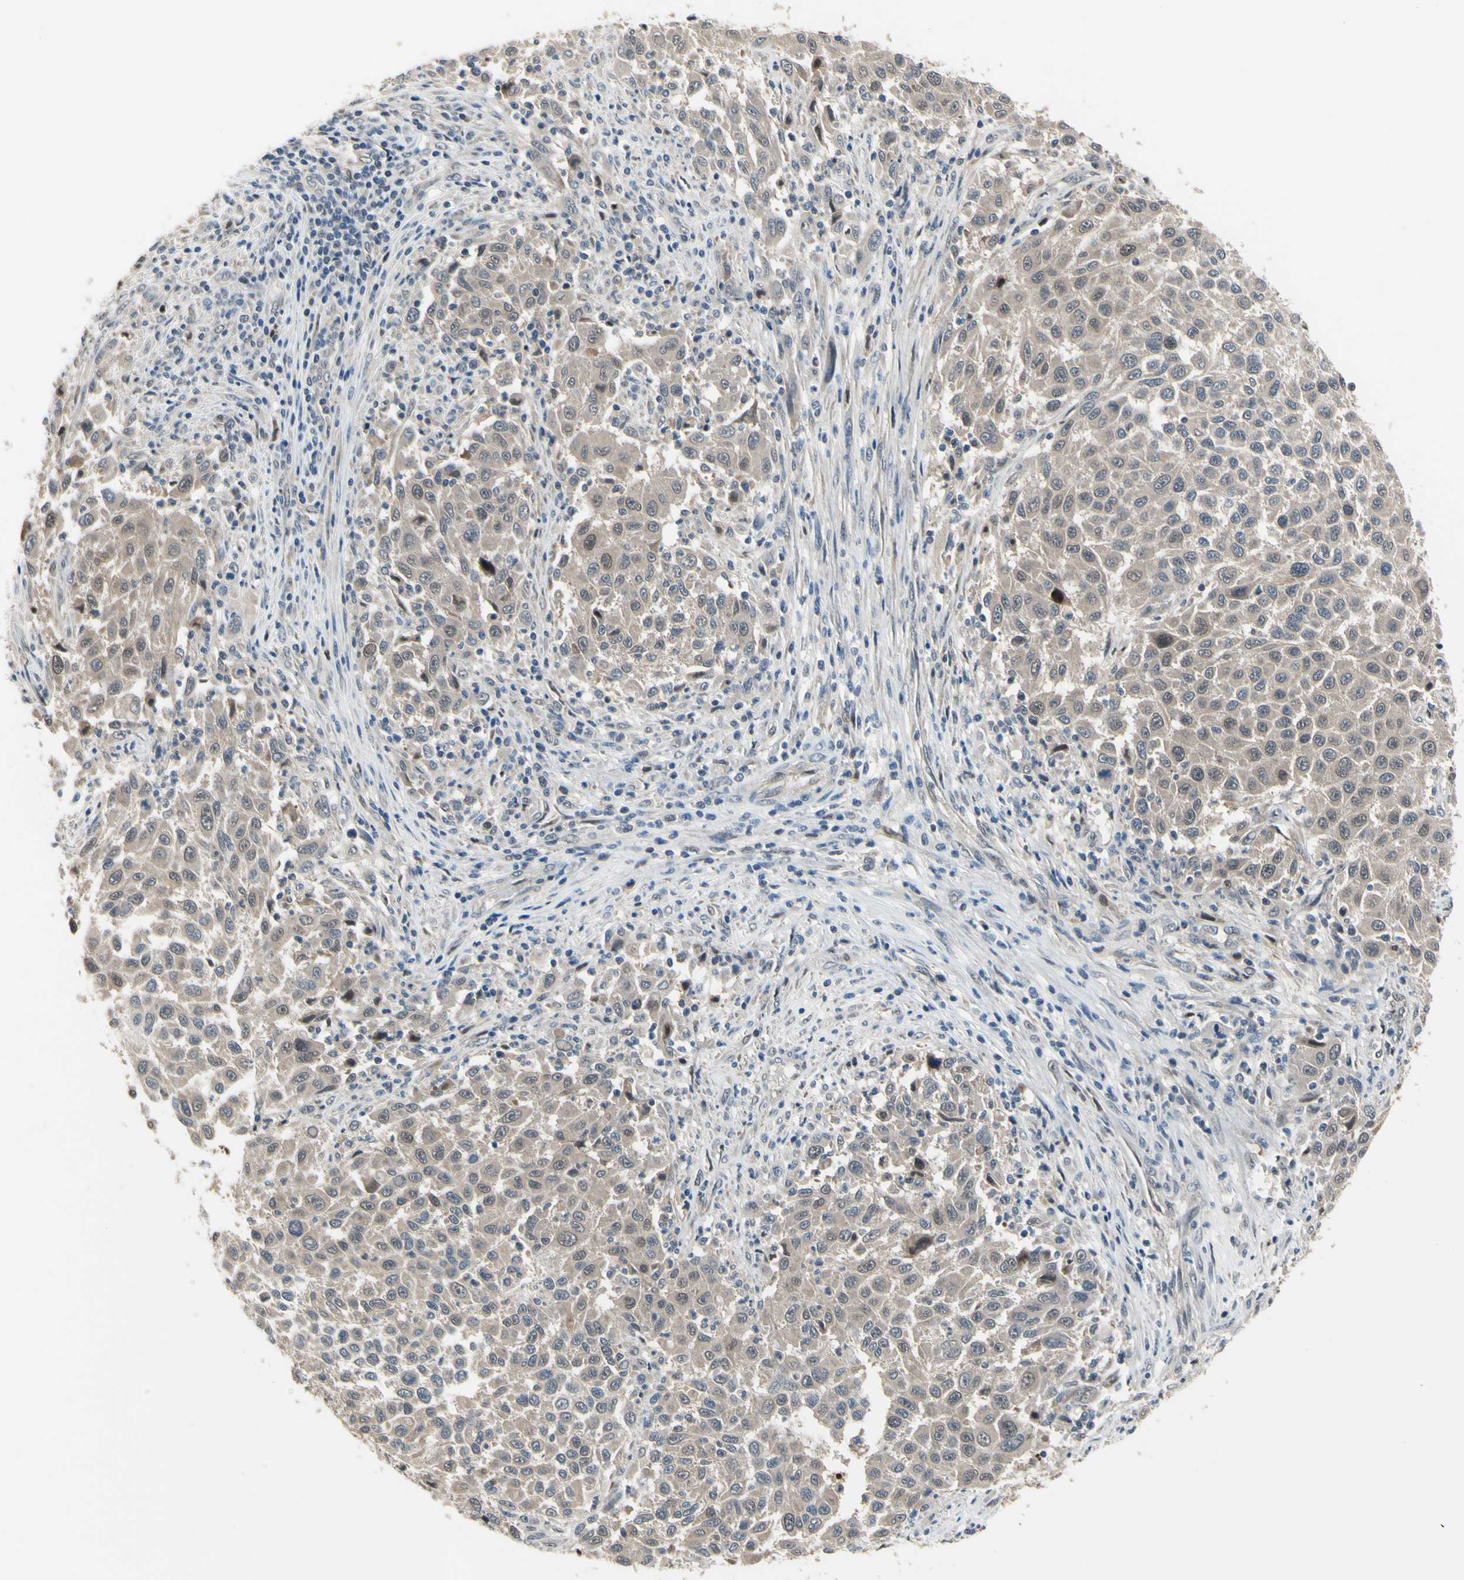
{"staining": {"intensity": "weak", "quantity": ">75%", "location": "cytoplasmic/membranous"}, "tissue": "melanoma", "cell_type": "Tumor cells", "image_type": "cancer", "snomed": [{"axis": "morphology", "description": "Malignant melanoma, Metastatic site"}, {"axis": "topography", "description": "Lymph node"}], "caption": "IHC staining of melanoma, which exhibits low levels of weak cytoplasmic/membranous staining in about >75% of tumor cells indicating weak cytoplasmic/membranous protein staining. The staining was performed using DAB (3,3'-diaminobenzidine) (brown) for protein detection and nuclei were counterstained in hematoxylin (blue).", "gene": "HSPA4", "patient": {"sex": "male", "age": 61}}